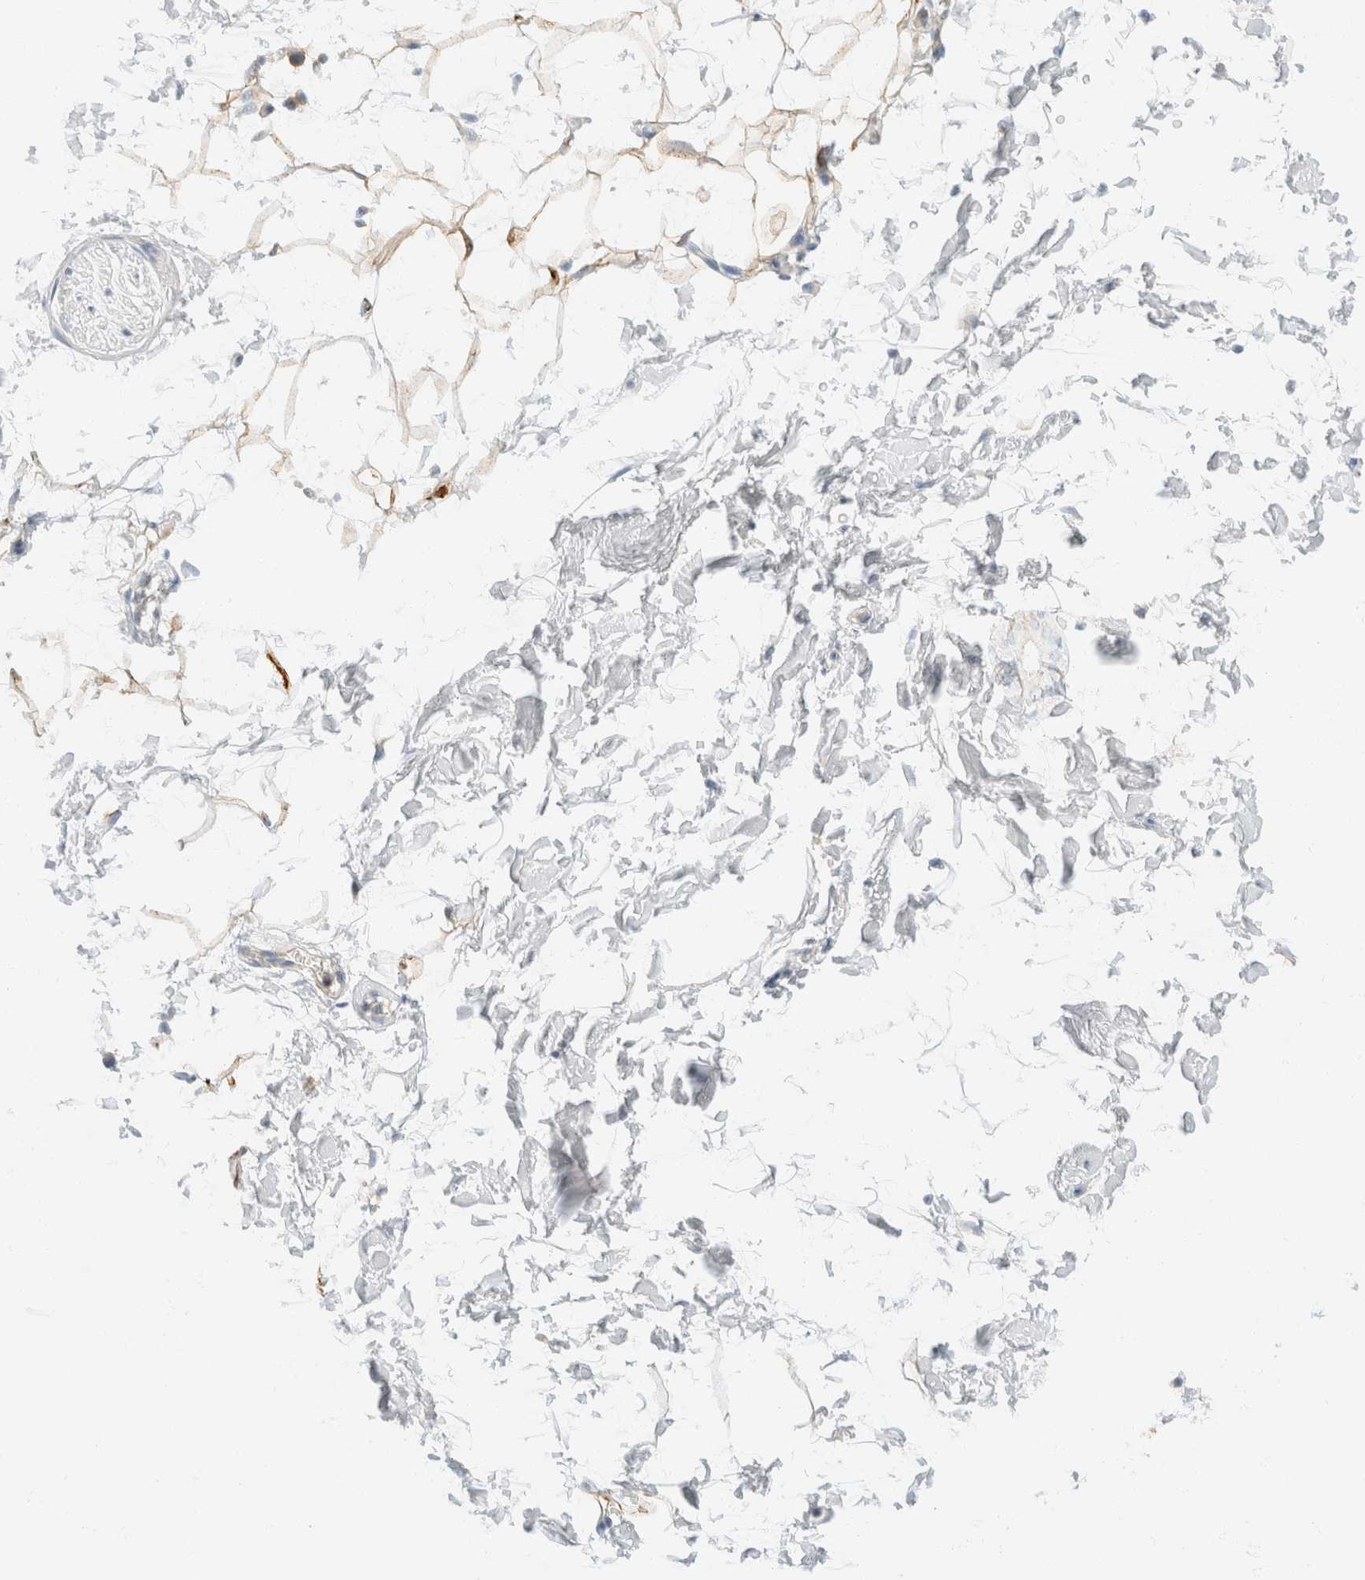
{"staining": {"intensity": "moderate", "quantity": "<25%", "location": "cytoplasmic/membranous"}, "tissue": "adipose tissue", "cell_type": "Adipocytes", "image_type": "normal", "snomed": [{"axis": "morphology", "description": "Normal tissue, NOS"}, {"axis": "topography", "description": "Soft tissue"}], "caption": "Adipose tissue stained with DAB IHC displays low levels of moderate cytoplasmic/membranous expression in approximately <25% of adipocytes. (Brightfield microscopy of DAB IHC at high magnification).", "gene": "SH3GLB2", "patient": {"sex": "male", "age": 72}}